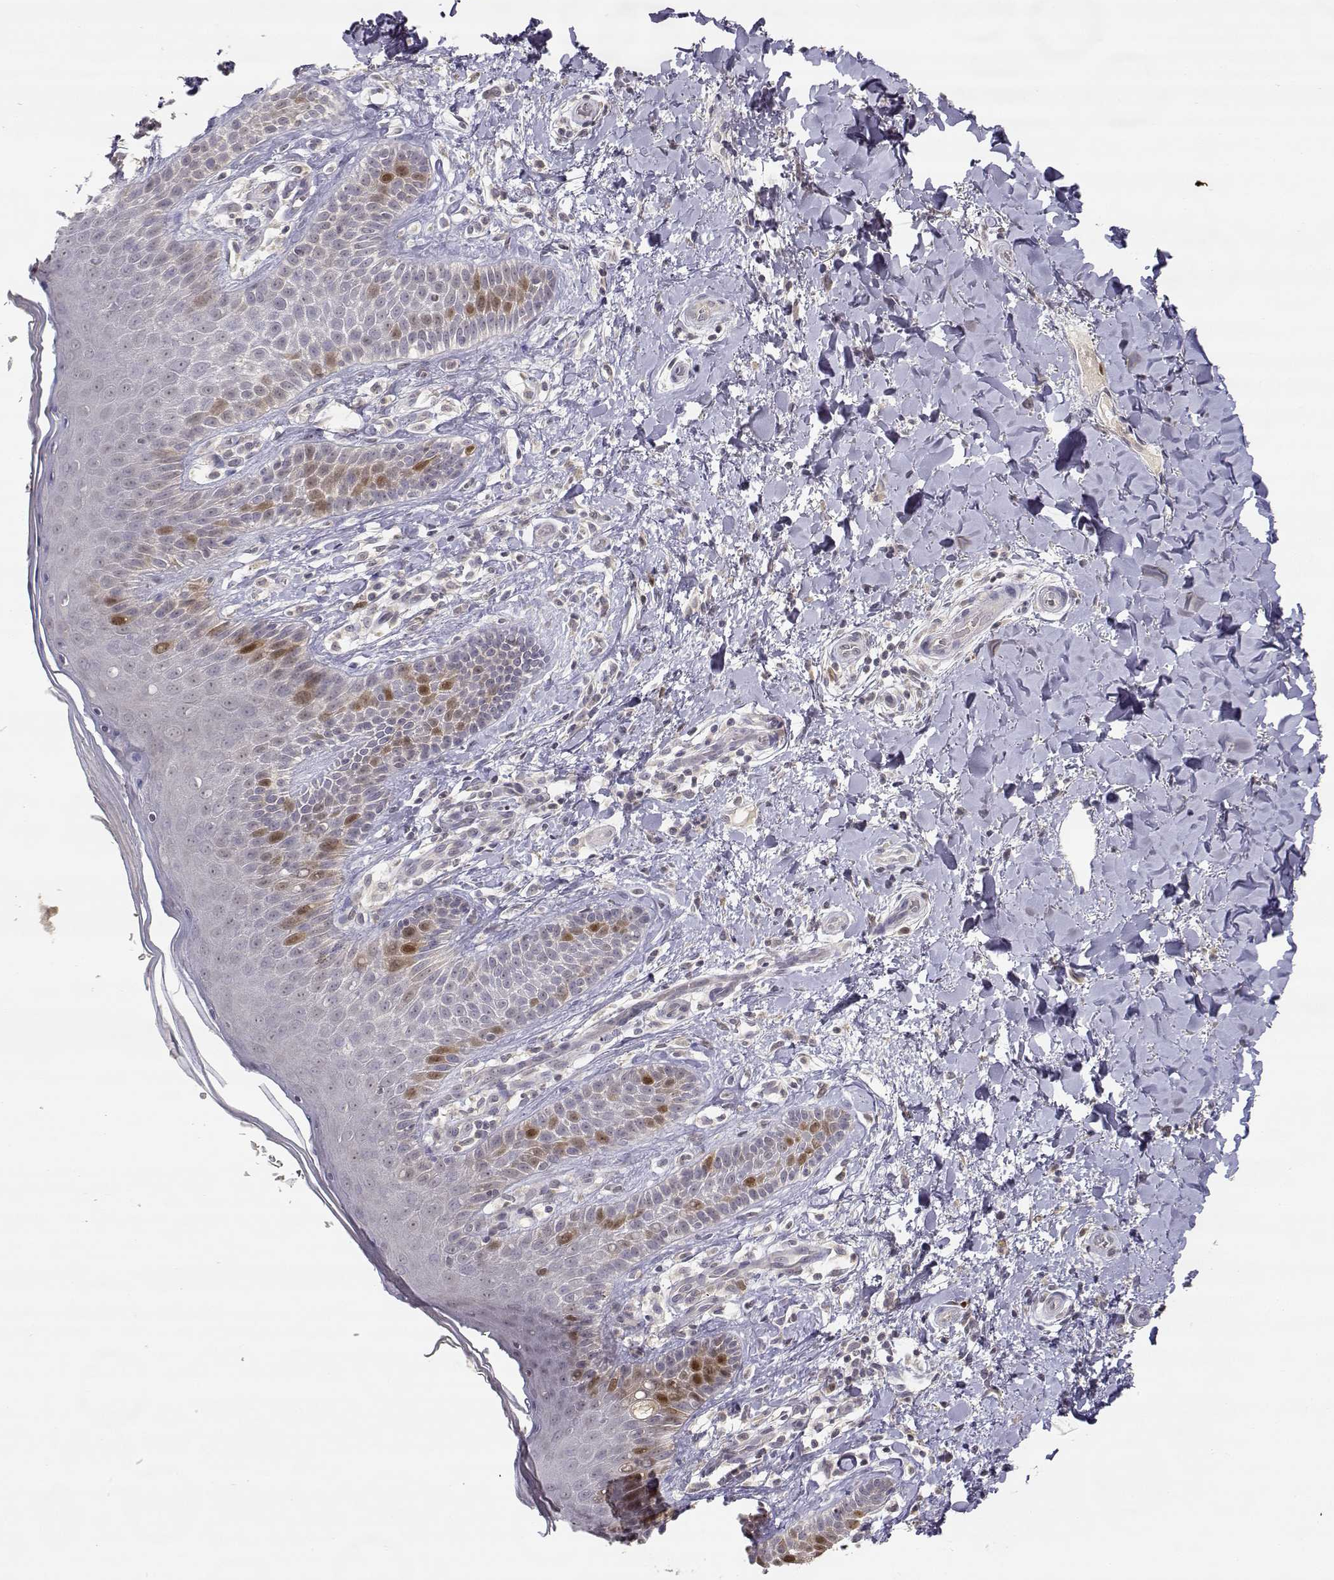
{"staining": {"intensity": "moderate", "quantity": "<25%", "location": "nuclear"}, "tissue": "skin", "cell_type": "Epidermal cells", "image_type": "normal", "snomed": [{"axis": "morphology", "description": "Normal tissue, NOS"}, {"axis": "topography", "description": "Anal"}], "caption": "This histopathology image displays immunohistochemistry staining of normal skin, with low moderate nuclear positivity in approximately <25% of epidermal cells.", "gene": "RAD51", "patient": {"sex": "male", "age": 36}}